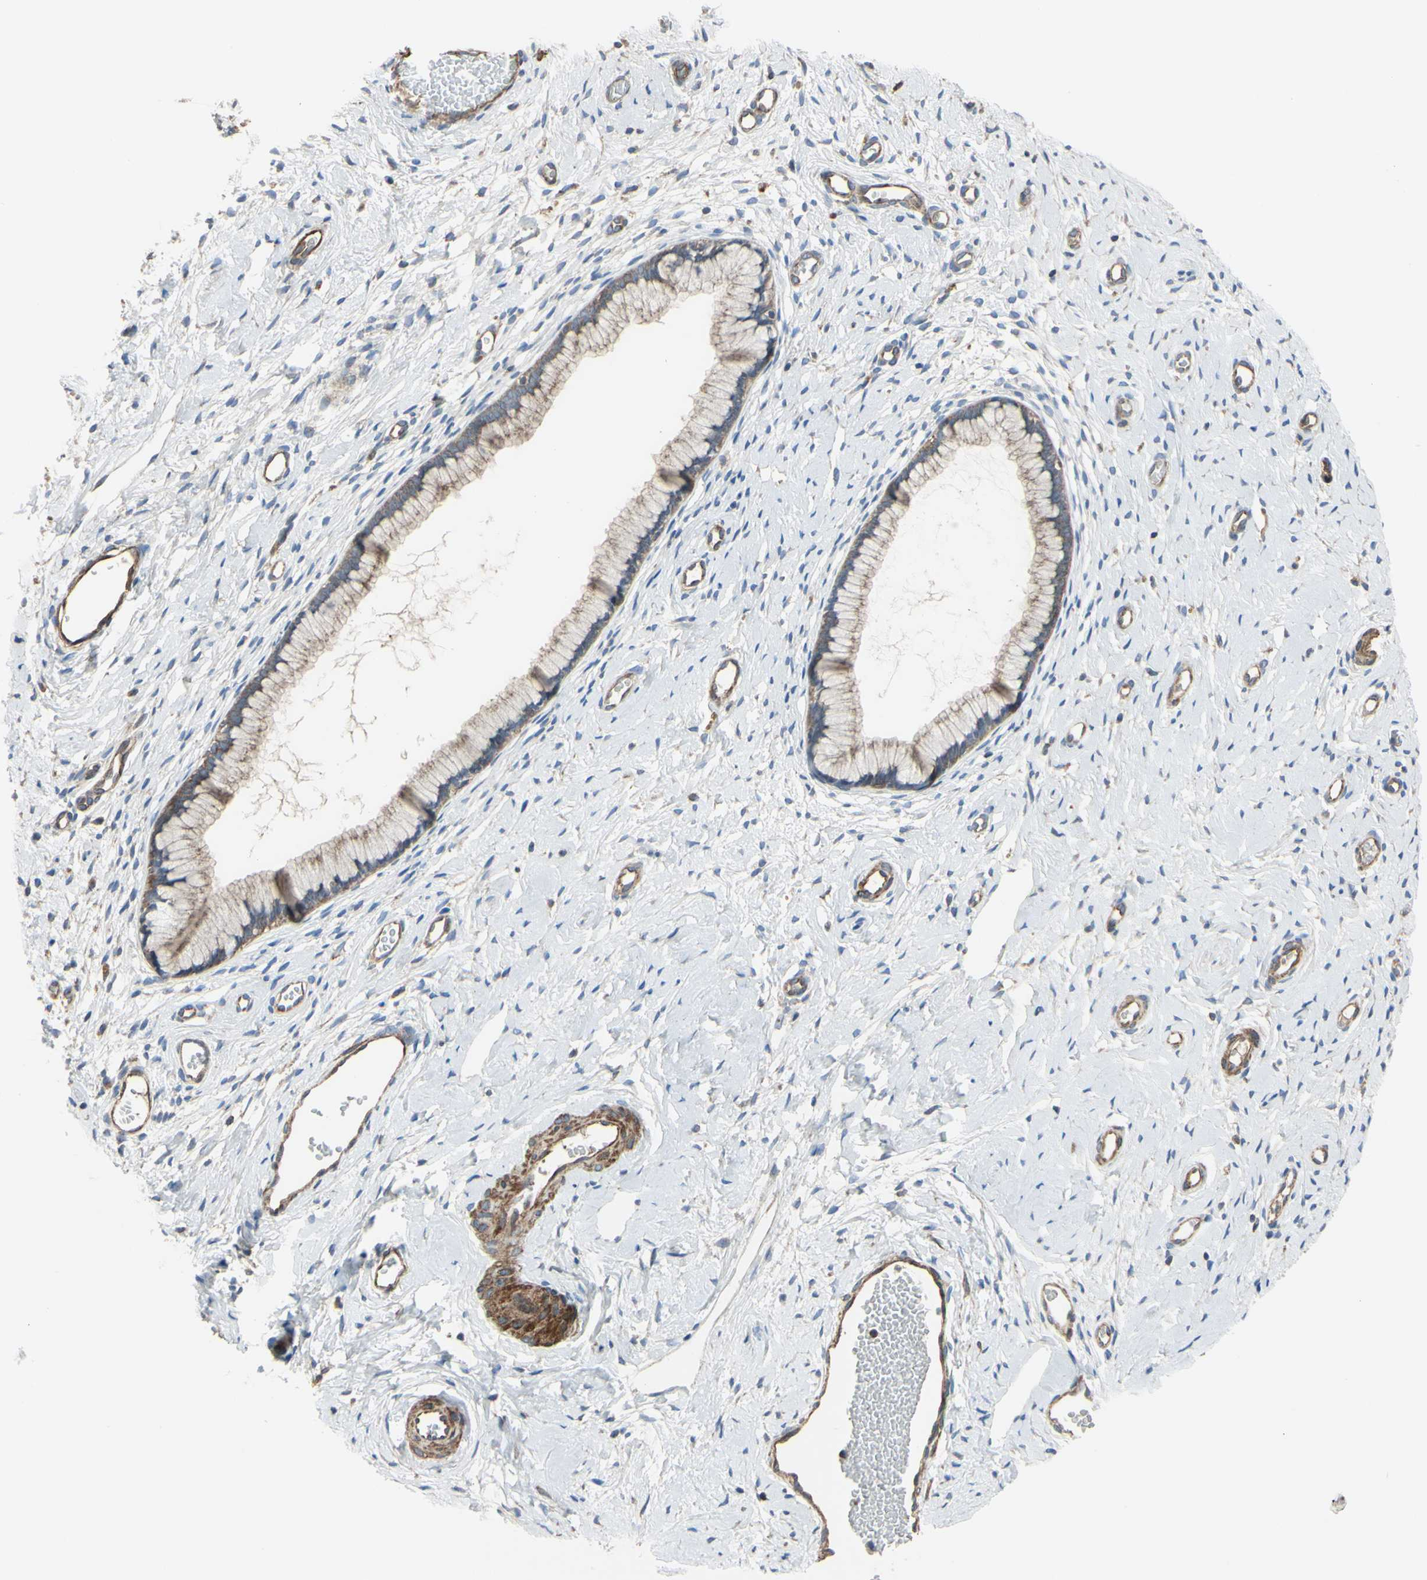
{"staining": {"intensity": "weak", "quantity": ">75%", "location": "cytoplasmic/membranous"}, "tissue": "cervix", "cell_type": "Glandular cells", "image_type": "normal", "snomed": [{"axis": "morphology", "description": "Normal tissue, NOS"}, {"axis": "topography", "description": "Cervix"}], "caption": "Glandular cells display weak cytoplasmic/membranous expression in about >75% of cells in unremarkable cervix.", "gene": "BECN1", "patient": {"sex": "female", "age": 65}}